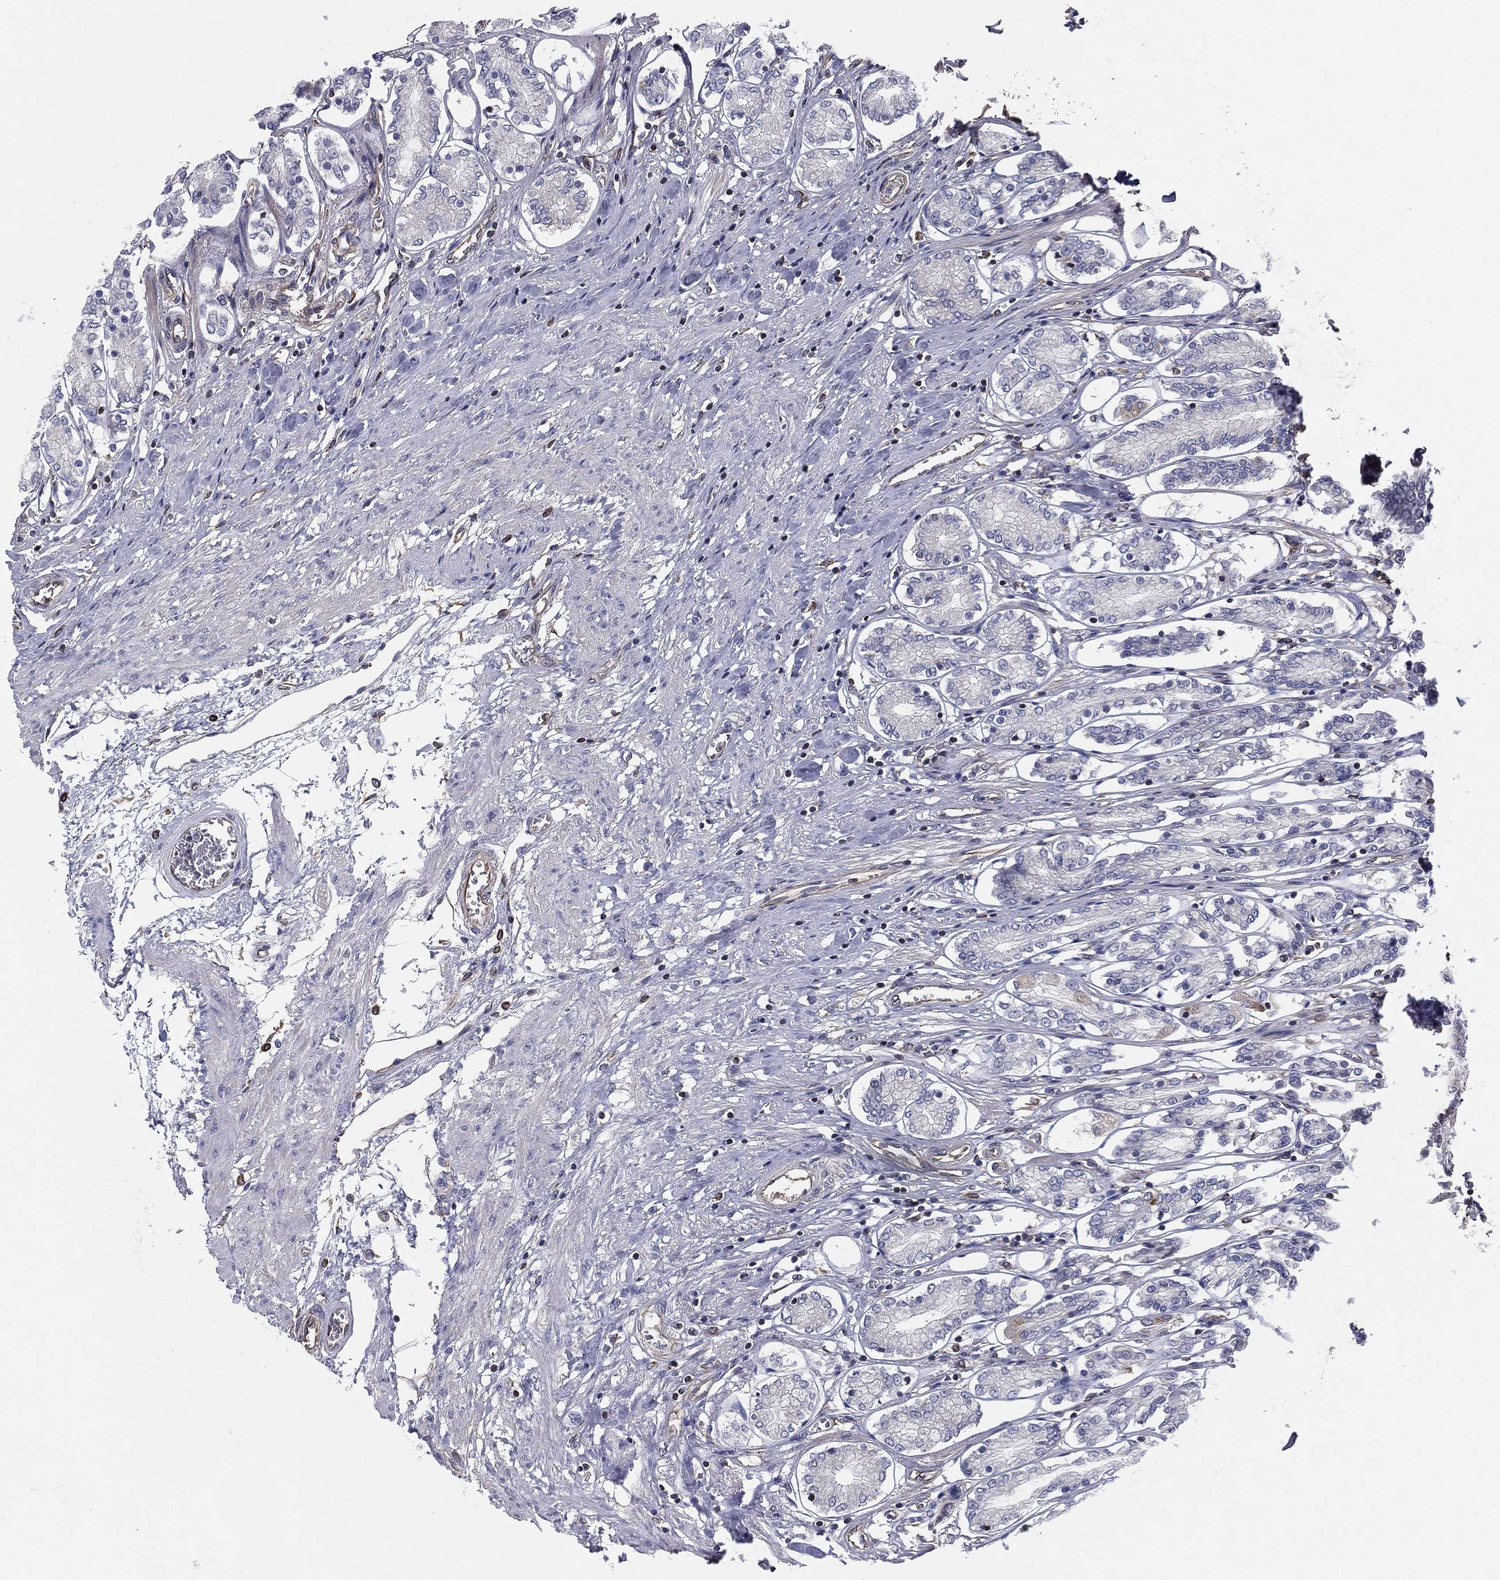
{"staining": {"intensity": "negative", "quantity": "none", "location": "none"}, "tissue": "stomach", "cell_type": "Glandular cells", "image_type": "normal", "snomed": [{"axis": "morphology", "description": "Normal tissue, NOS"}, {"axis": "topography", "description": "Stomach"}], "caption": "High power microscopy histopathology image of an immunohistochemistry image of benign stomach, revealing no significant positivity in glandular cells.", "gene": "SCUBE1", "patient": {"sex": "female", "age": 65}}